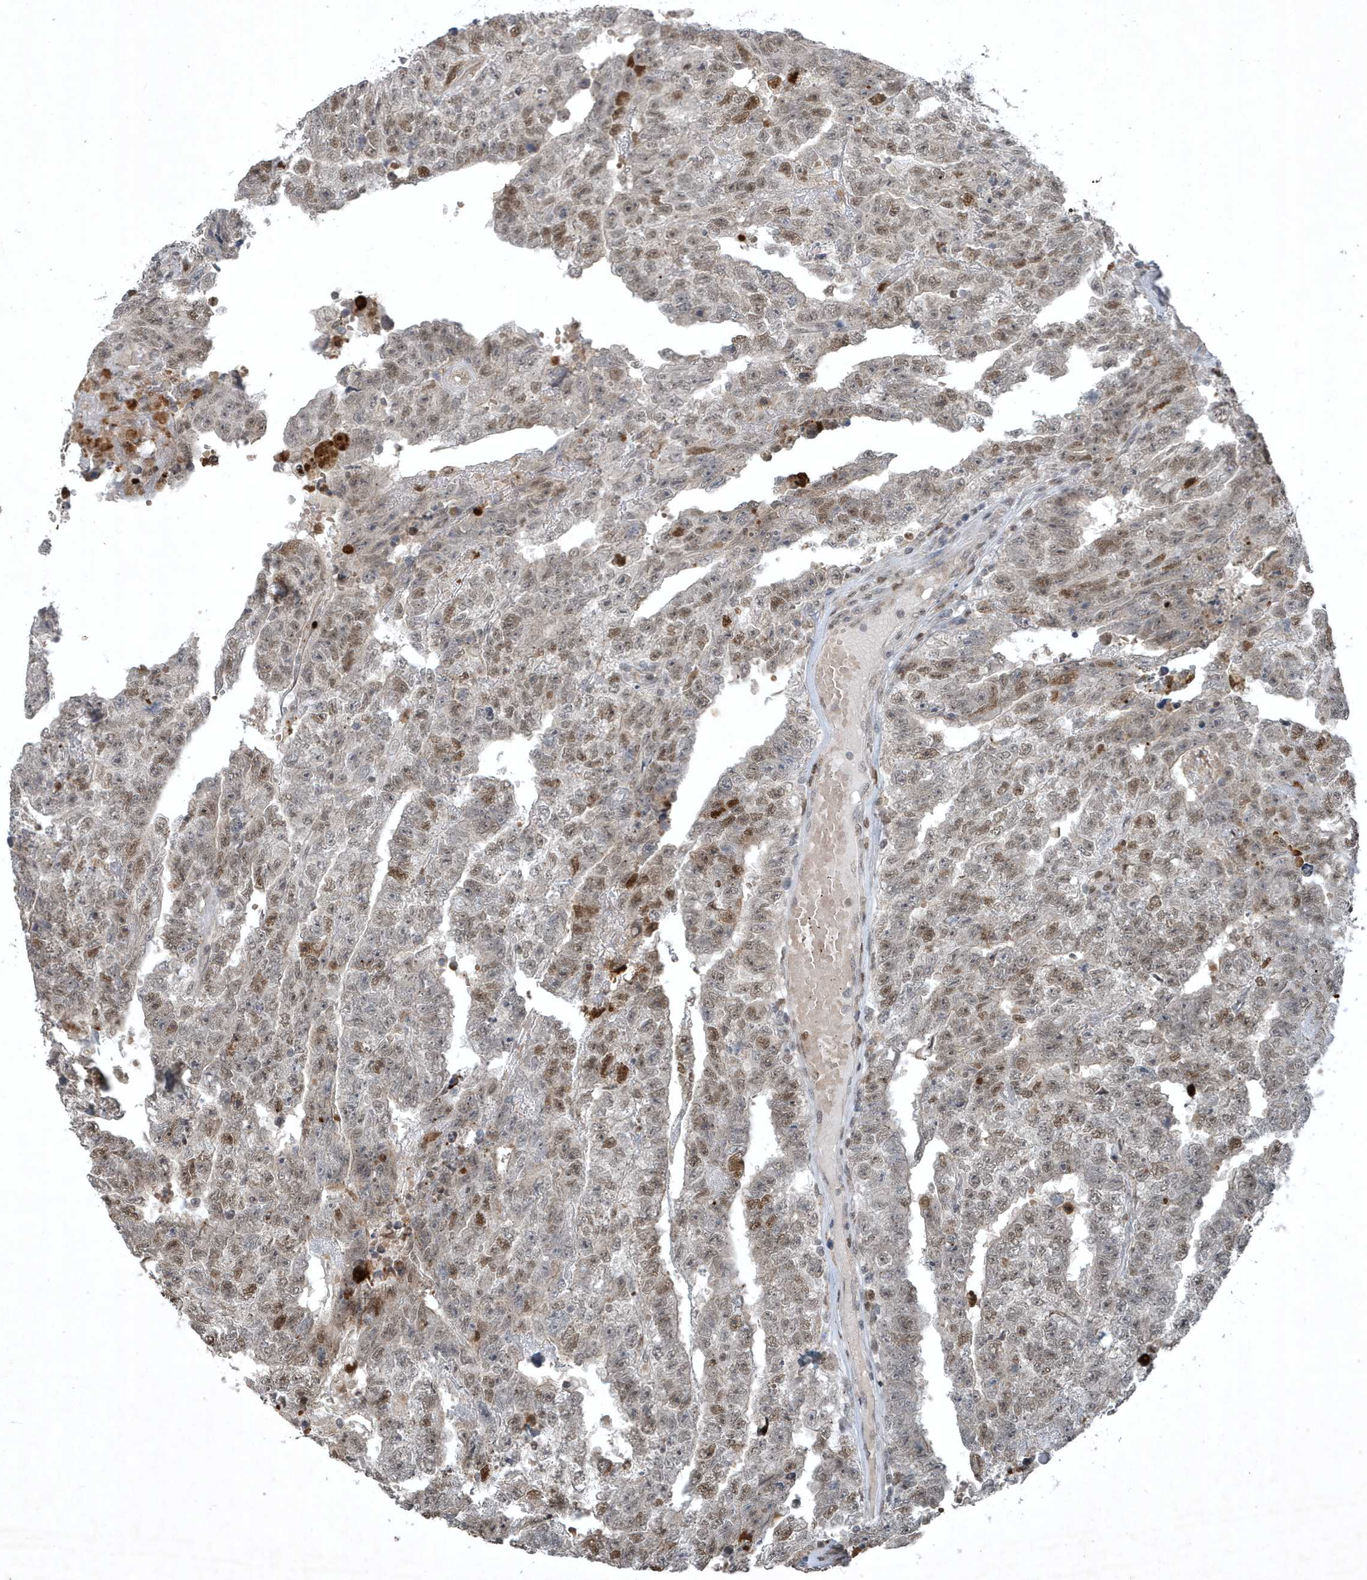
{"staining": {"intensity": "moderate", "quantity": "<25%", "location": "nuclear"}, "tissue": "testis cancer", "cell_type": "Tumor cells", "image_type": "cancer", "snomed": [{"axis": "morphology", "description": "Carcinoma, Embryonal, NOS"}, {"axis": "topography", "description": "Testis"}], "caption": "High-power microscopy captured an immunohistochemistry photomicrograph of testis cancer, revealing moderate nuclear staining in approximately <25% of tumor cells.", "gene": "HSPA1A", "patient": {"sex": "male", "age": 25}}